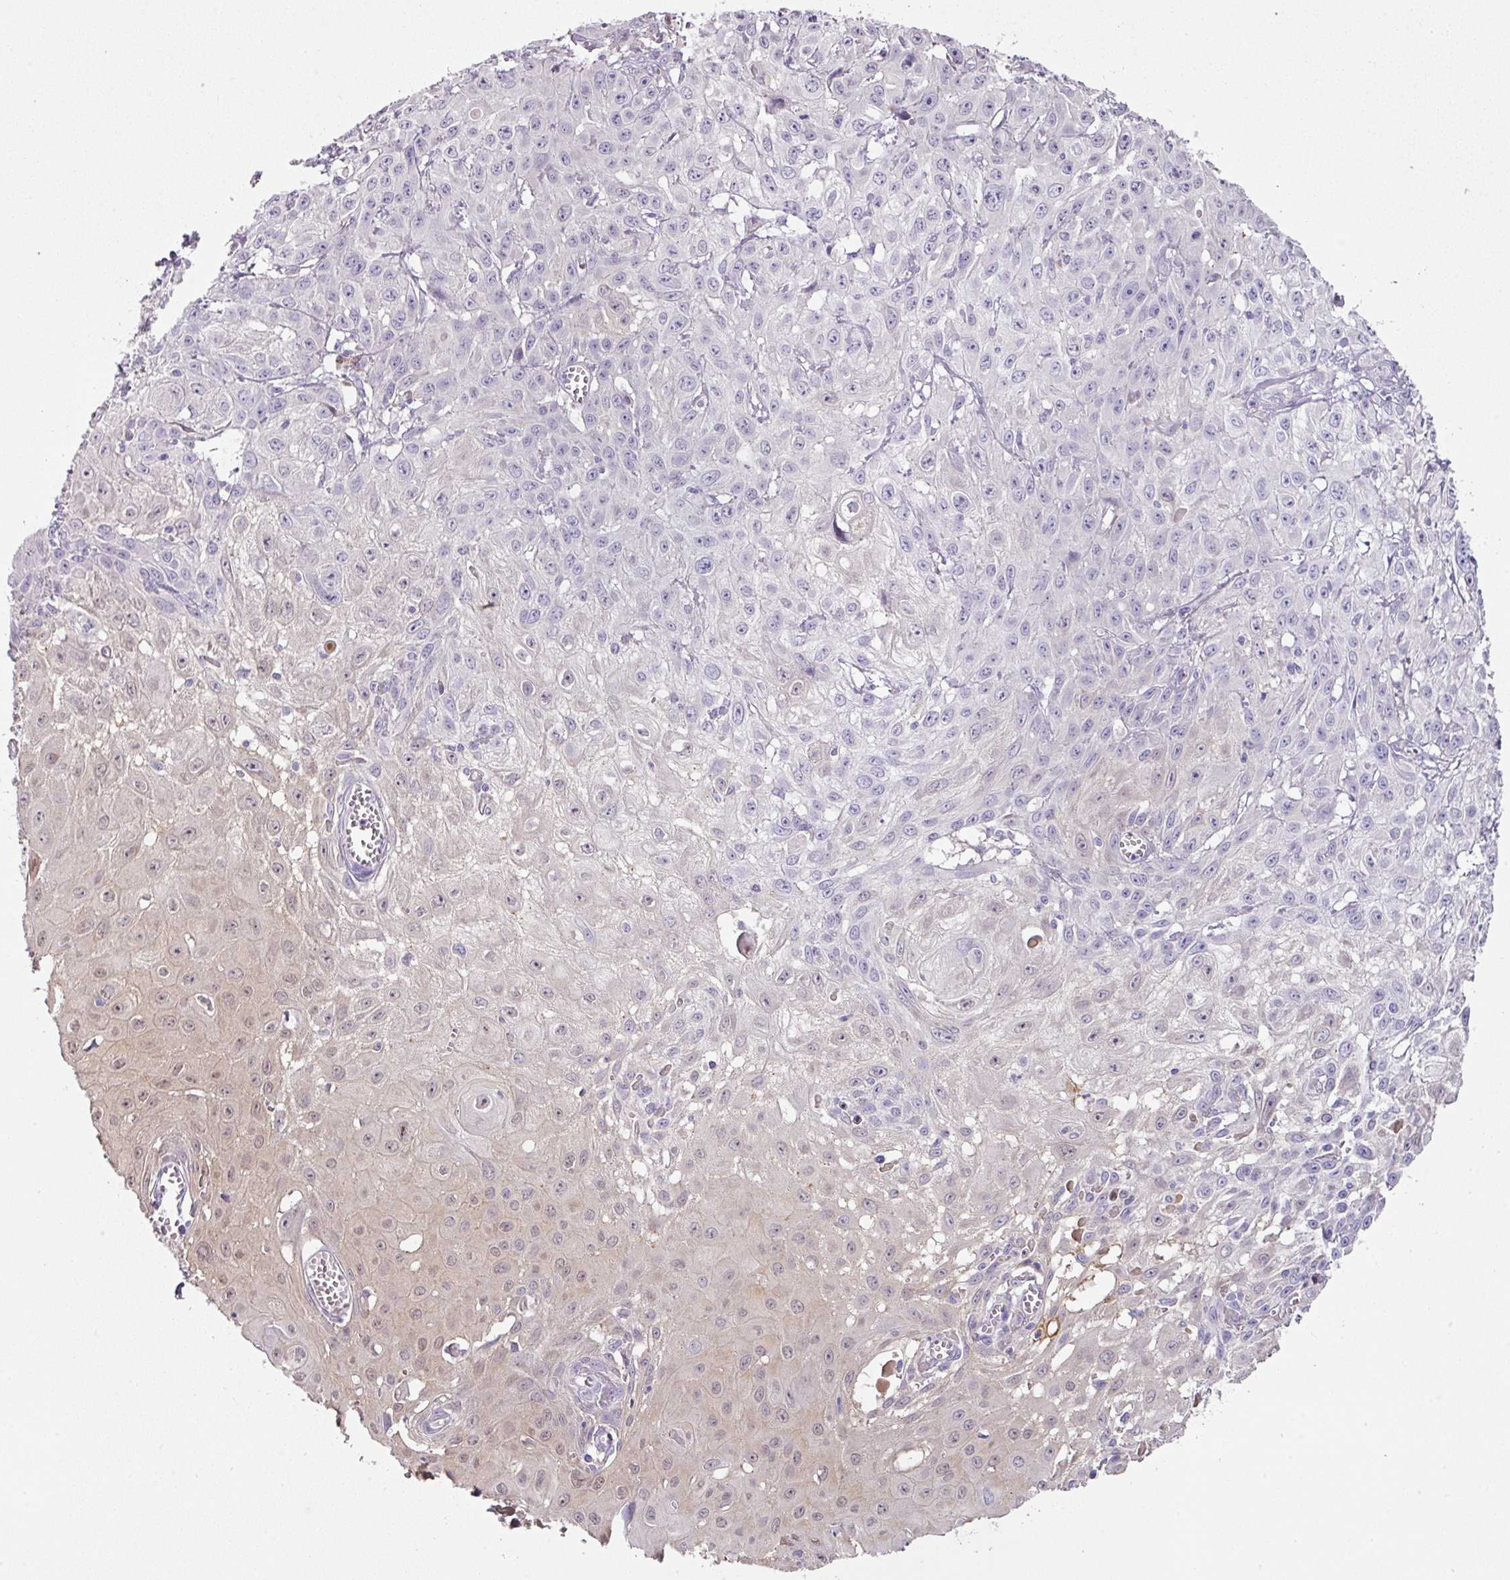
{"staining": {"intensity": "negative", "quantity": "none", "location": "none"}, "tissue": "skin cancer", "cell_type": "Tumor cells", "image_type": "cancer", "snomed": [{"axis": "morphology", "description": "Squamous cell carcinoma, NOS"}, {"axis": "topography", "description": "Skin"}, {"axis": "topography", "description": "Vulva"}], "caption": "Immunohistochemistry (IHC) of squamous cell carcinoma (skin) reveals no positivity in tumor cells.", "gene": "CCZ1", "patient": {"sex": "female", "age": 71}}